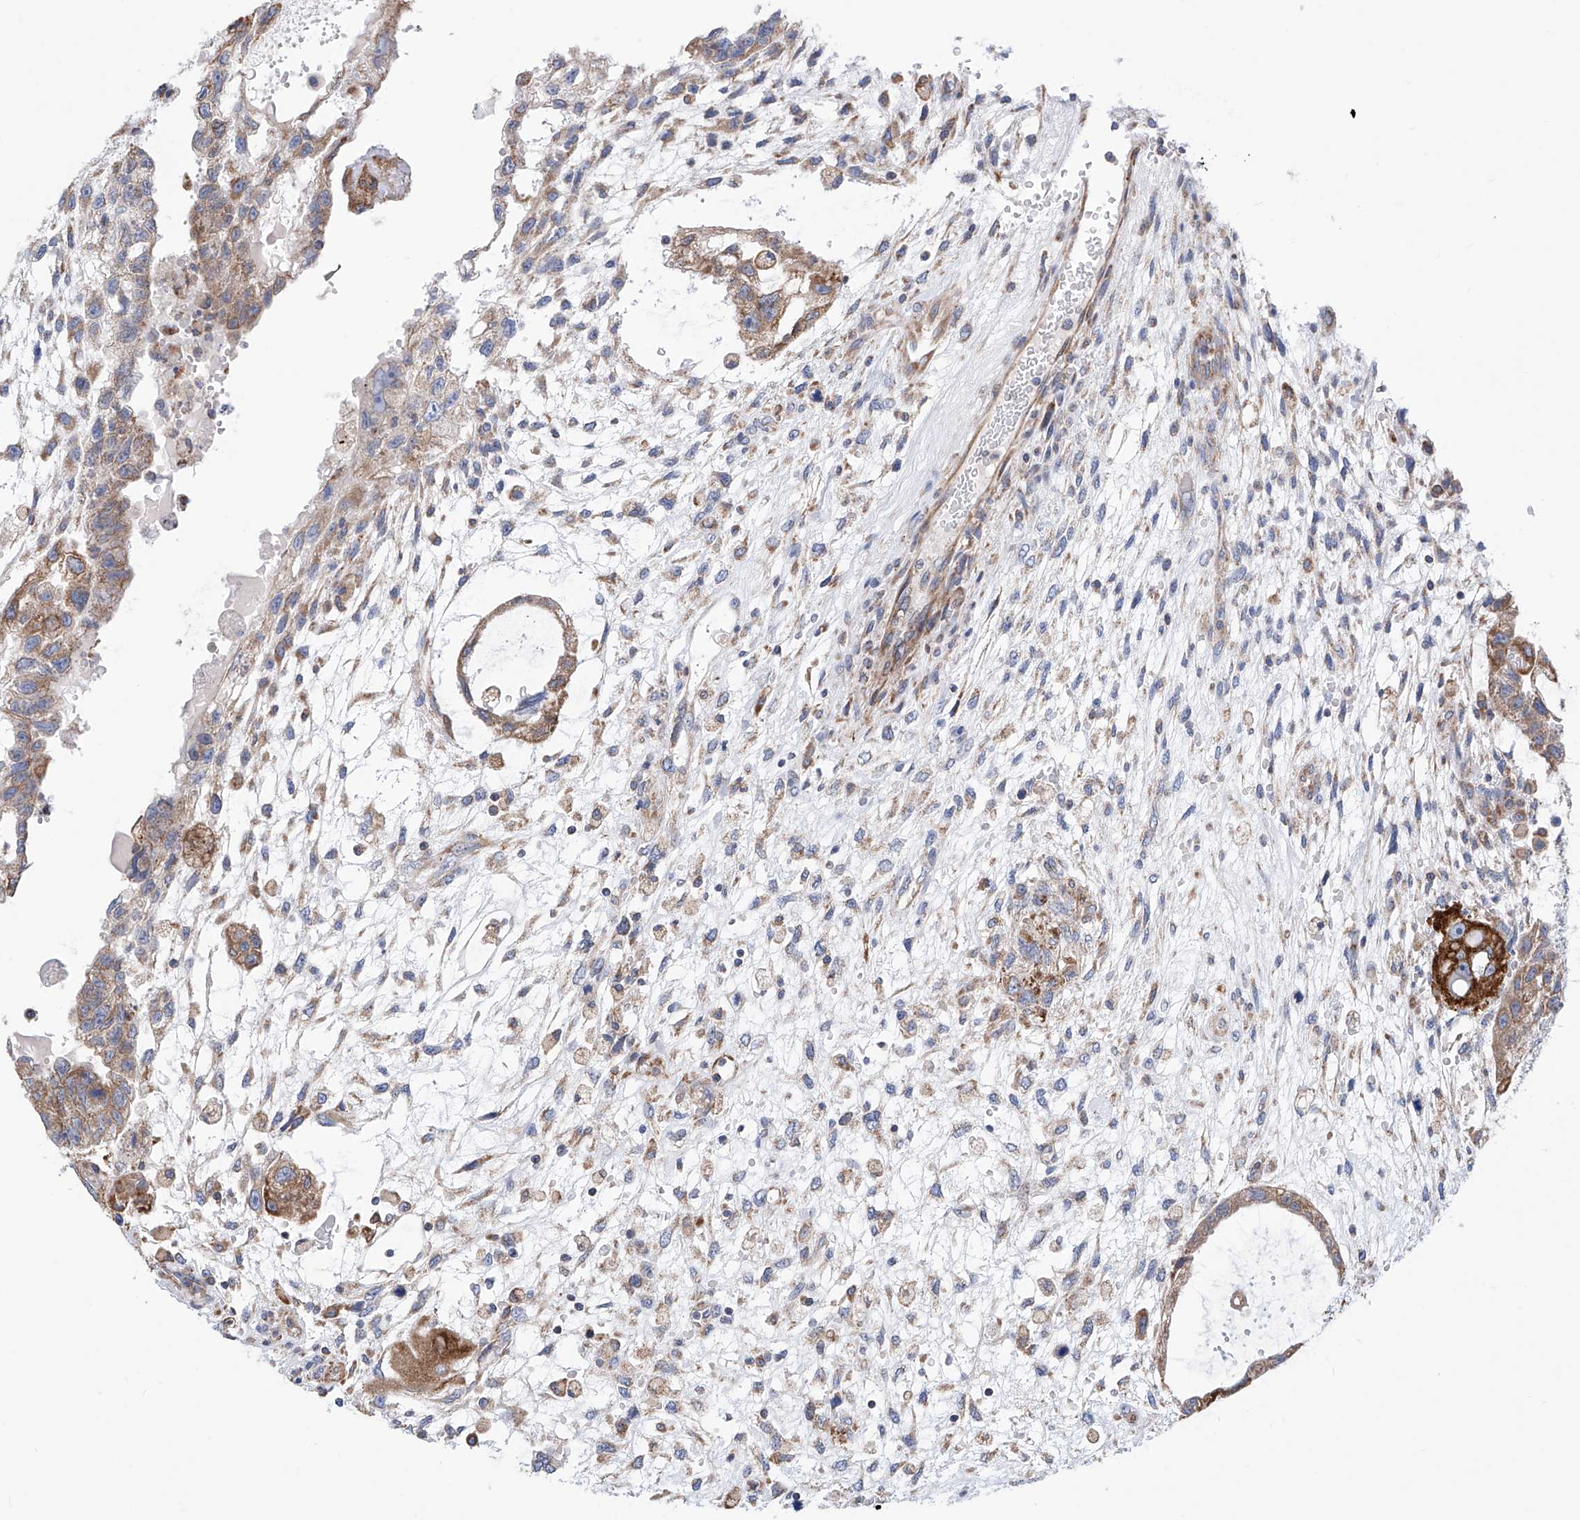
{"staining": {"intensity": "weak", "quantity": ">75%", "location": "cytoplasmic/membranous"}, "tissue": "testis cancer", "cell_type": "Tumor cells", "image_type": "cancer", "snomed": [{"axis": "morphology", "description": "Carcinoma, Embryonal, NOS"}, {"axis": "topography", "description": "Testis"}], "caption": "Protein staining of embryonal carcinoma (testis) tissue reveals weak cytoplasmic/membranous positivity in about >75% of tumor cells.", "gene": "MAD2L1", "patient": {"sex": "male", "age": 36}}